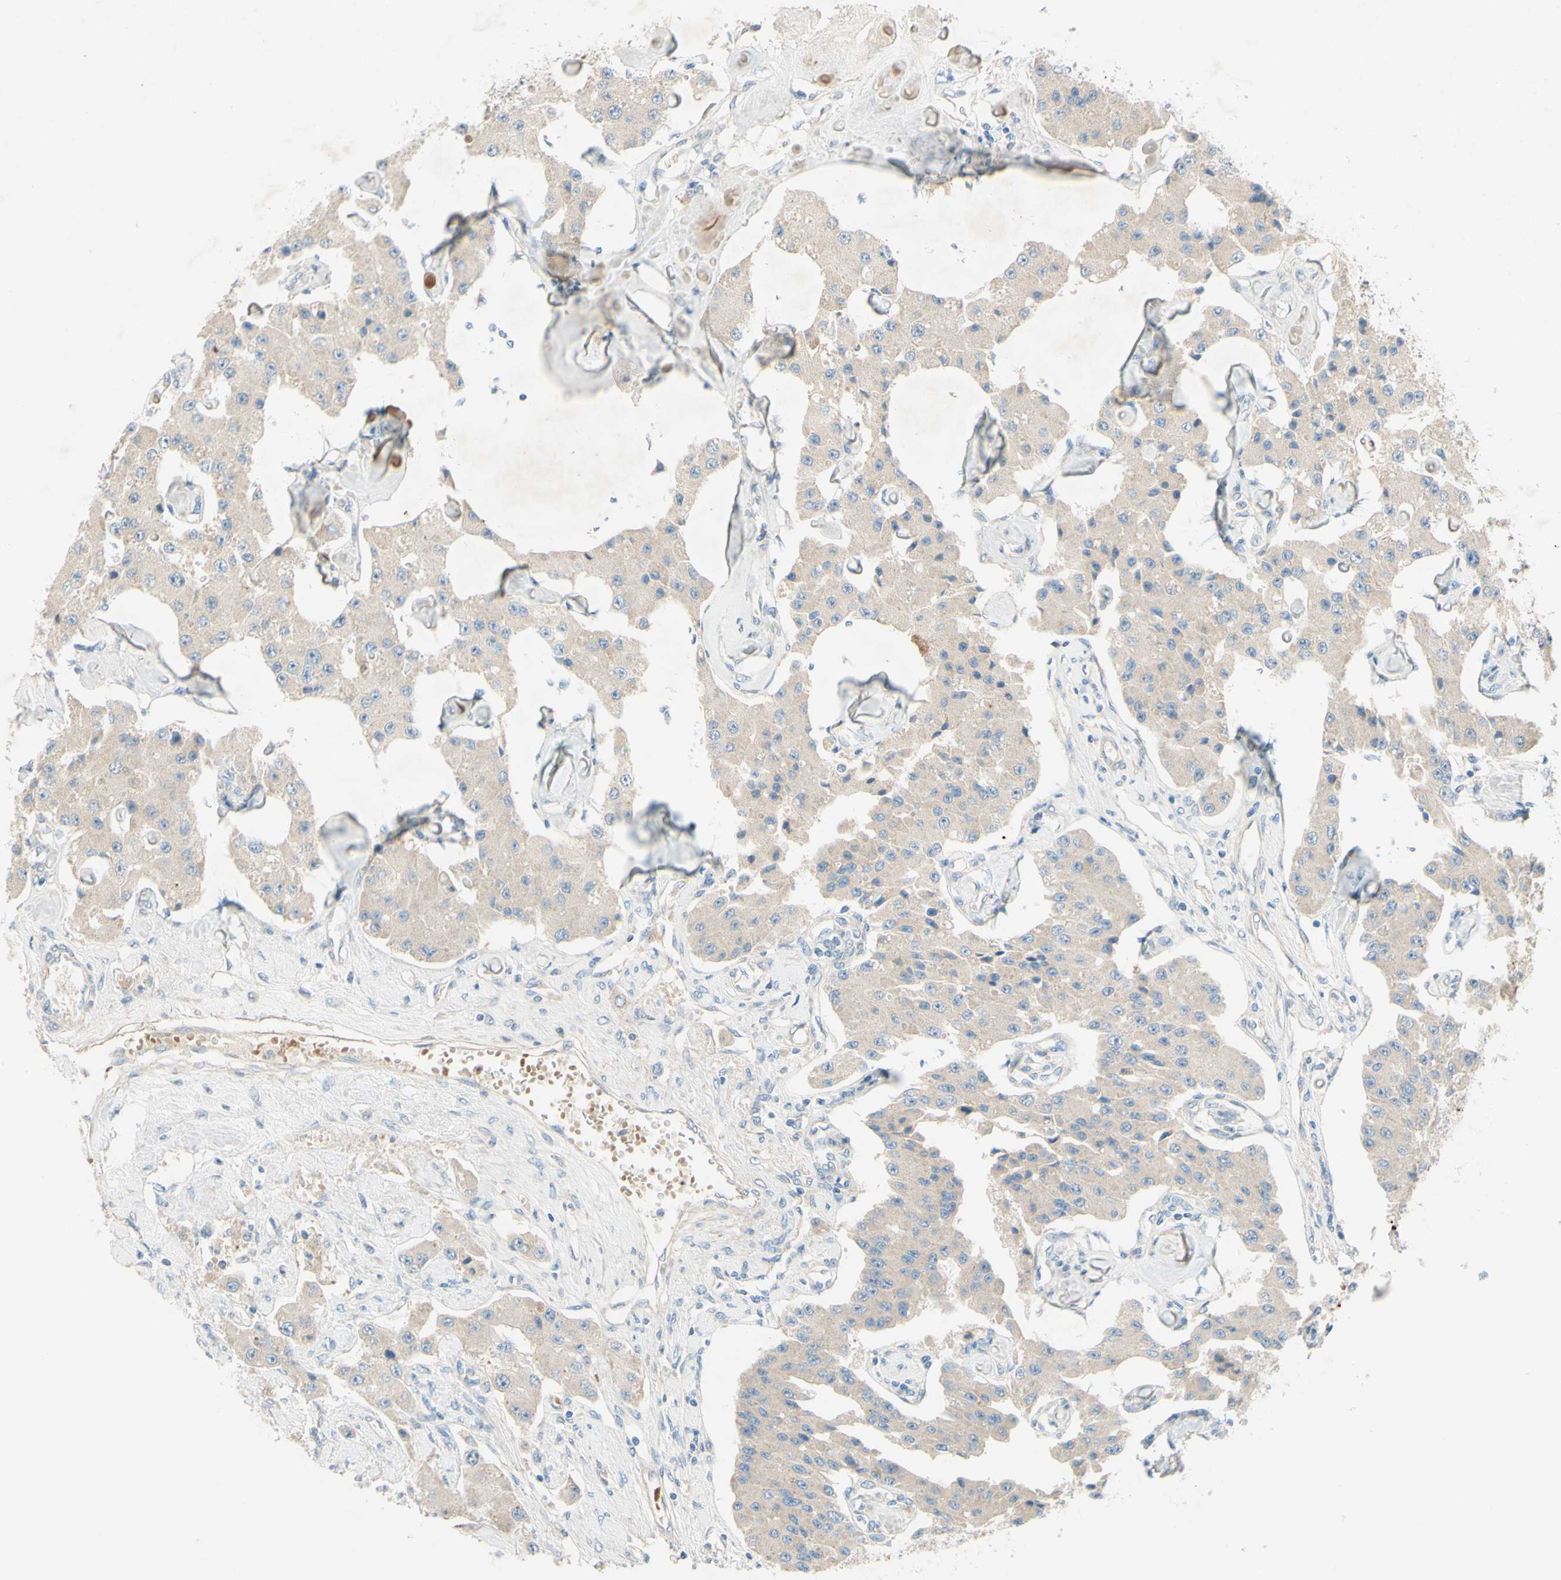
{"staining": {"intensity": "weak", "quantity": ">75%", "location": "cytoplasmic/membranous"}, "tissue": "carcinoid", "cell_type": "Tumor cells", "image_type": "cancer", "snomed": [{"axis": "morphology", "description": "Carcinoid, malignant, NOS"}, {"axis": "topography", "description": "Pancreas"}], "caption": "This is a histology image of IHC staining of carcinoid (malignant), which shows weak positivity in the cytoplasmic/membranous of tumor cells.", "gene": "IL2", "patient": {"sex": "male", "age": 41}}